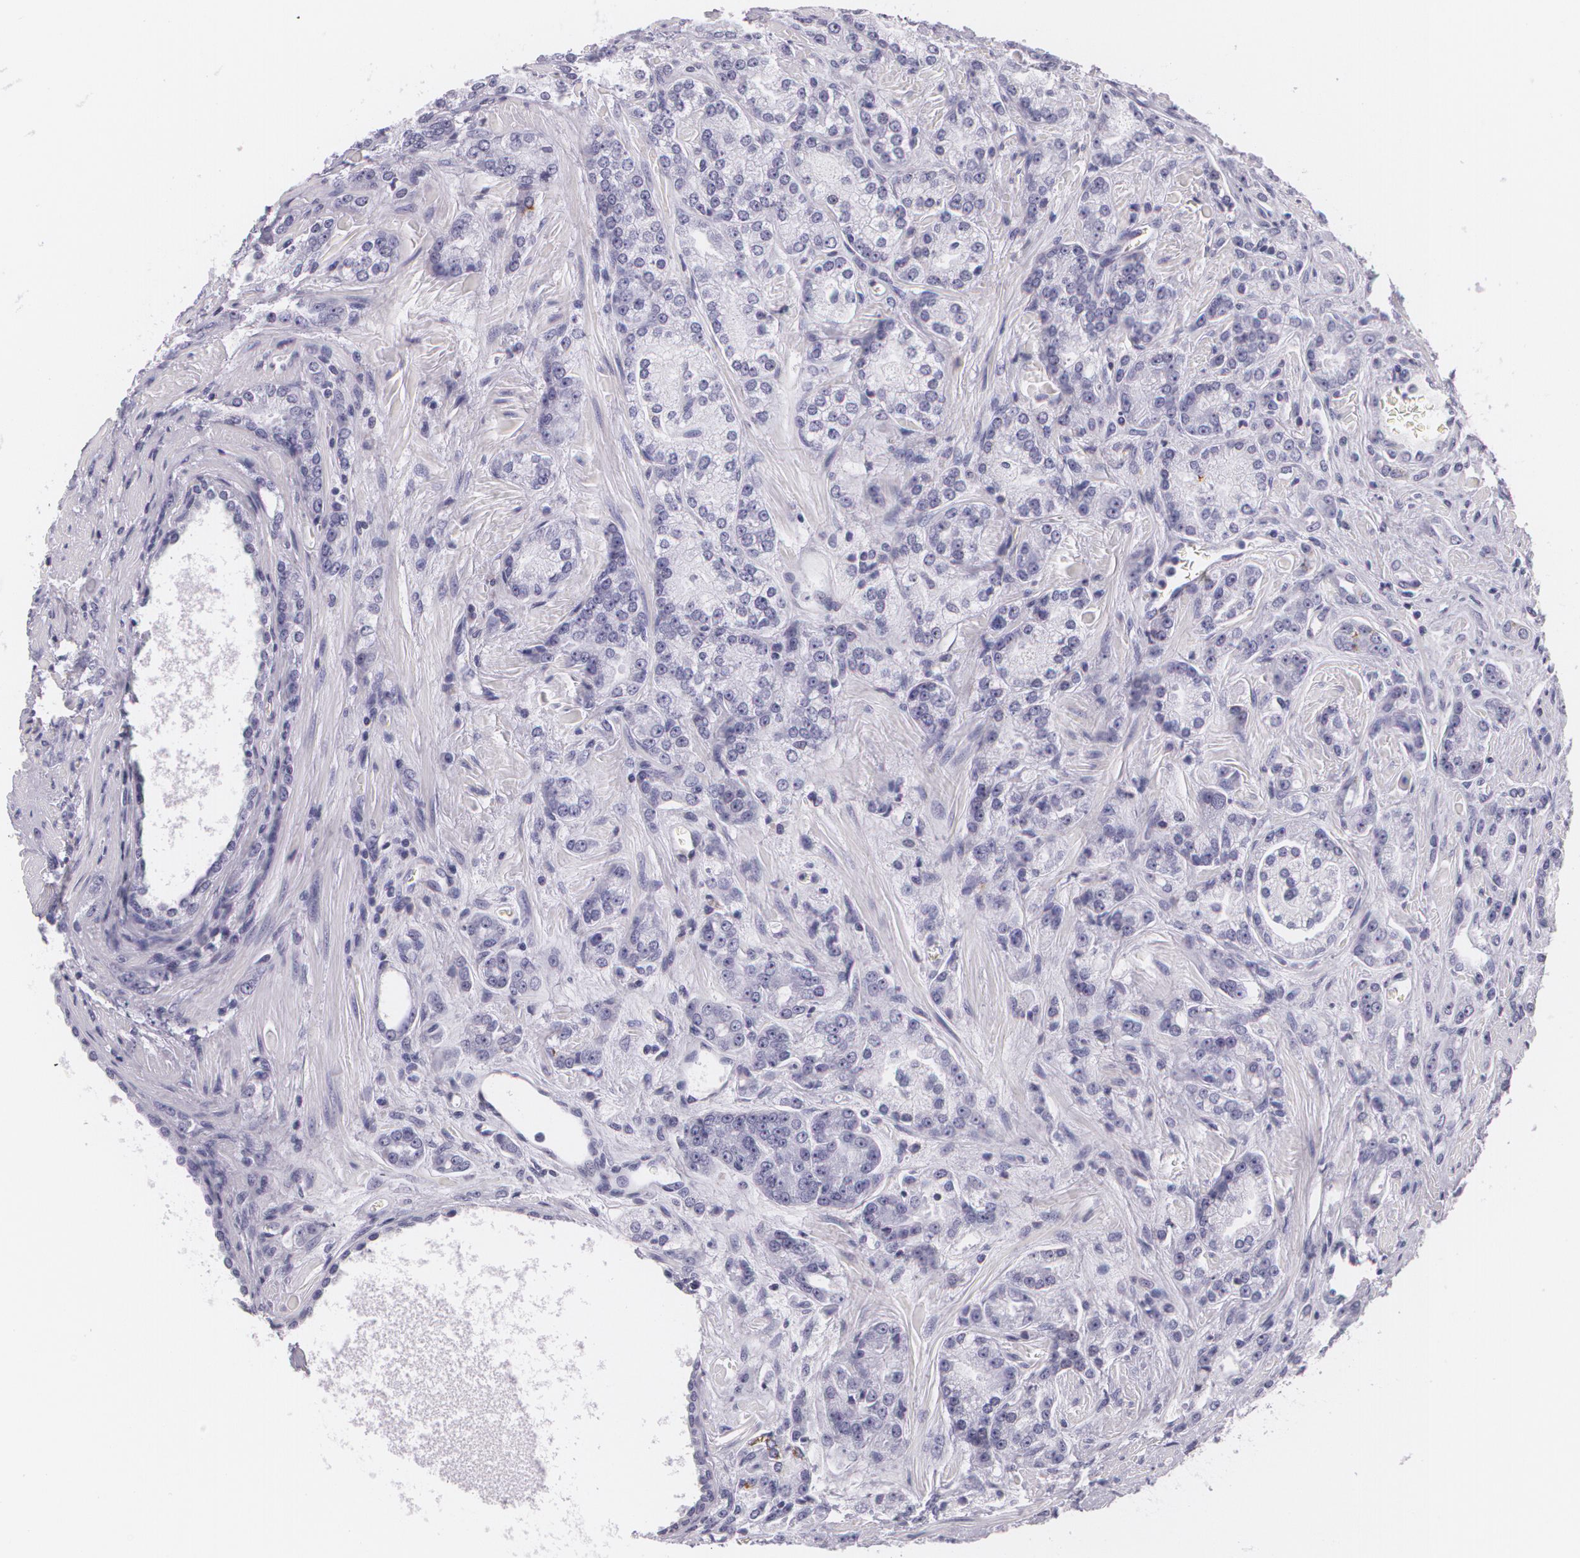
{"staining": {"intensity": "negative", "quantity": "none", "location": "none"}, "tissue": "prostate cancer", "cell_type": "Tumor cells", "image_type": "cancer", "snomed": [{"axis": "morphology", "description": "Adenocarcinoma, High grade"}, {"axis": "topography", "description": "Prostate"}], "caption": "There is no significant positivity in tumor cells of prostate cancer (adenocarcinoma (high-grade)).", "gene": "DLG4", "patient": {"sex": "male", "age": 71}}